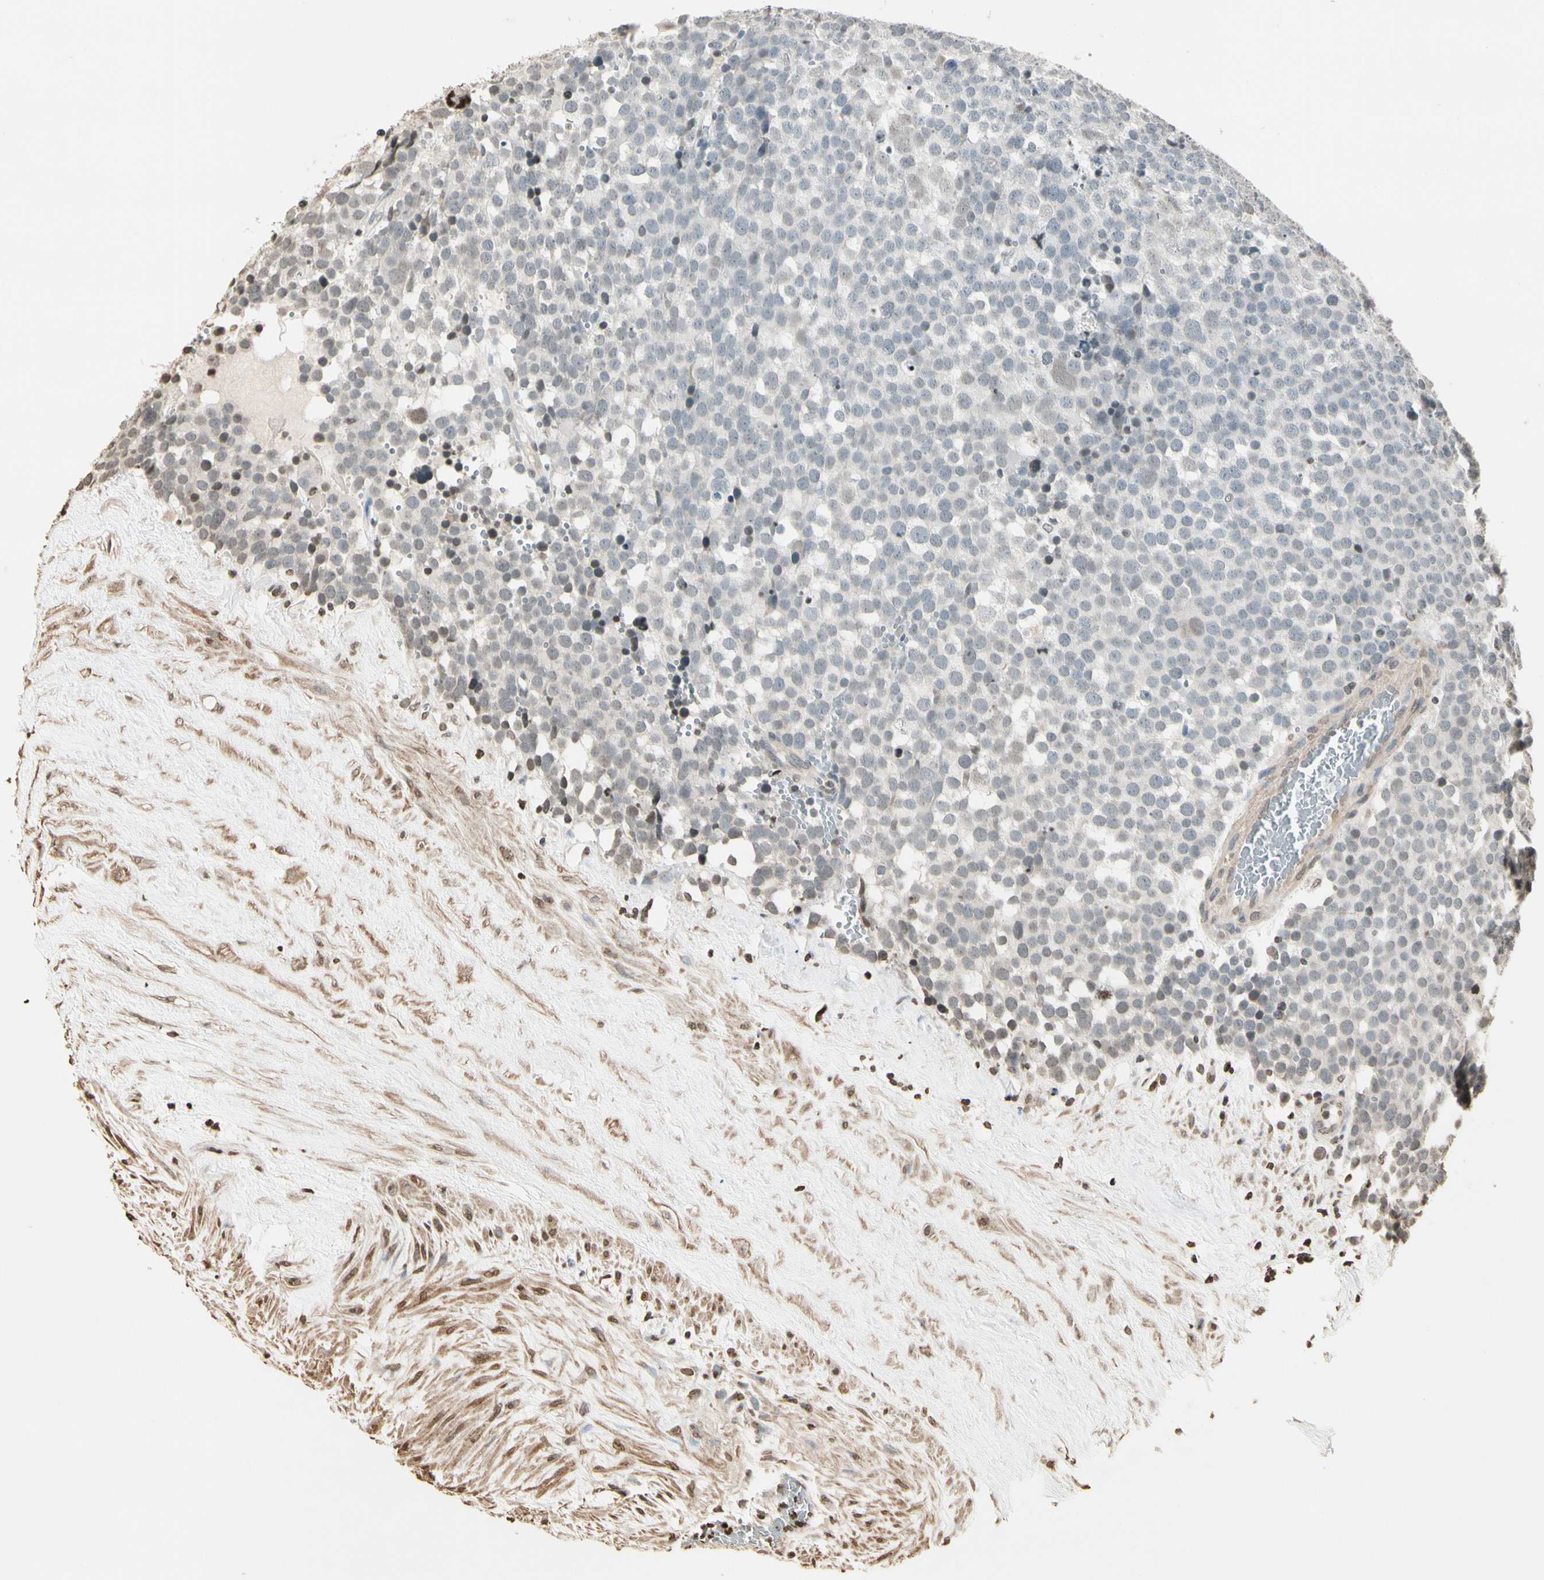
{"staining": {"intensity": "negative", "quantity": "none", "location": "none"}, "tissue": "testis cancer", "cell_type": "Tumor cells", "image_type": "cancer", "snomed": [{"axis": "morphology", "description": "Seminoma, NOS"}, {"axis": "topography", "description": "Testis"}], "caption": "Tumor cells are negative for brown protein staining in testis seminoma. Nuclei are stained in blue.", "gene": "TOP1", "patient": {"sex": "male", "age": 71}}